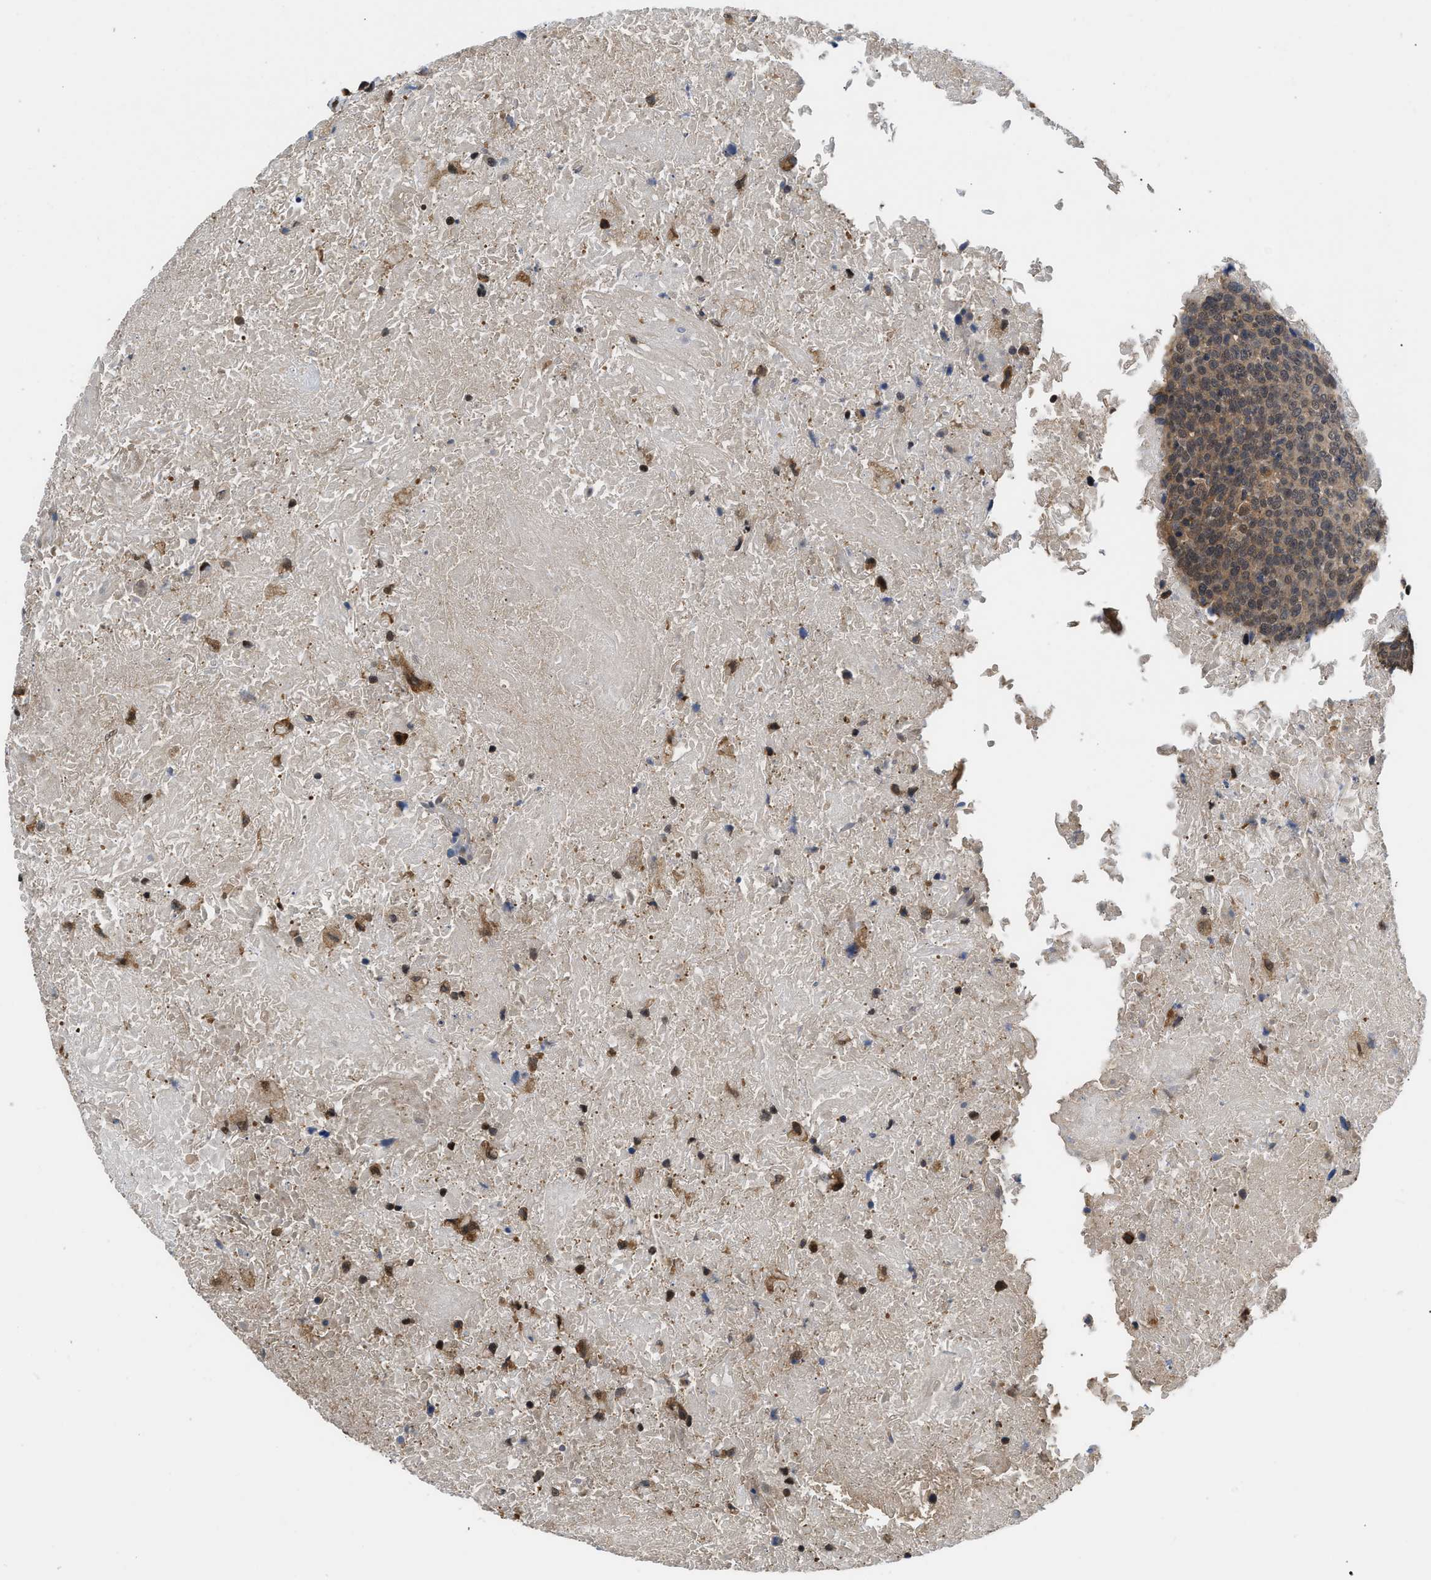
{"staining": {"intensity": "weak", "quantity": ">75%", "location": "cytoplasmic/membranous,nuclear"}, "tissue": "head and neck cancer", "cell_type": "Tumor cells", "image_type": "cancer", "snomed": [{"axis": "morphology", "description": "Squamous cell carcinoma, NOS"}, {"axis": "morphology", "description": "Squamous cell carcinoma, metastatic, NOS"}, {"axis": "topography", "description": "Lymph node"}, {"axis": "topography", "description": "Head-Neck"}], "caption": "Squamous cell carcinoma (head and neck) was stained to show a protein in brown. There is low levels of weak cytoplasmic/membranous and nuclear staining in approximately >75% of tumor cells. Nuclei are stained in blue.", "gene": "SCAI", "patient": {"sex": "male", "age": 62}}